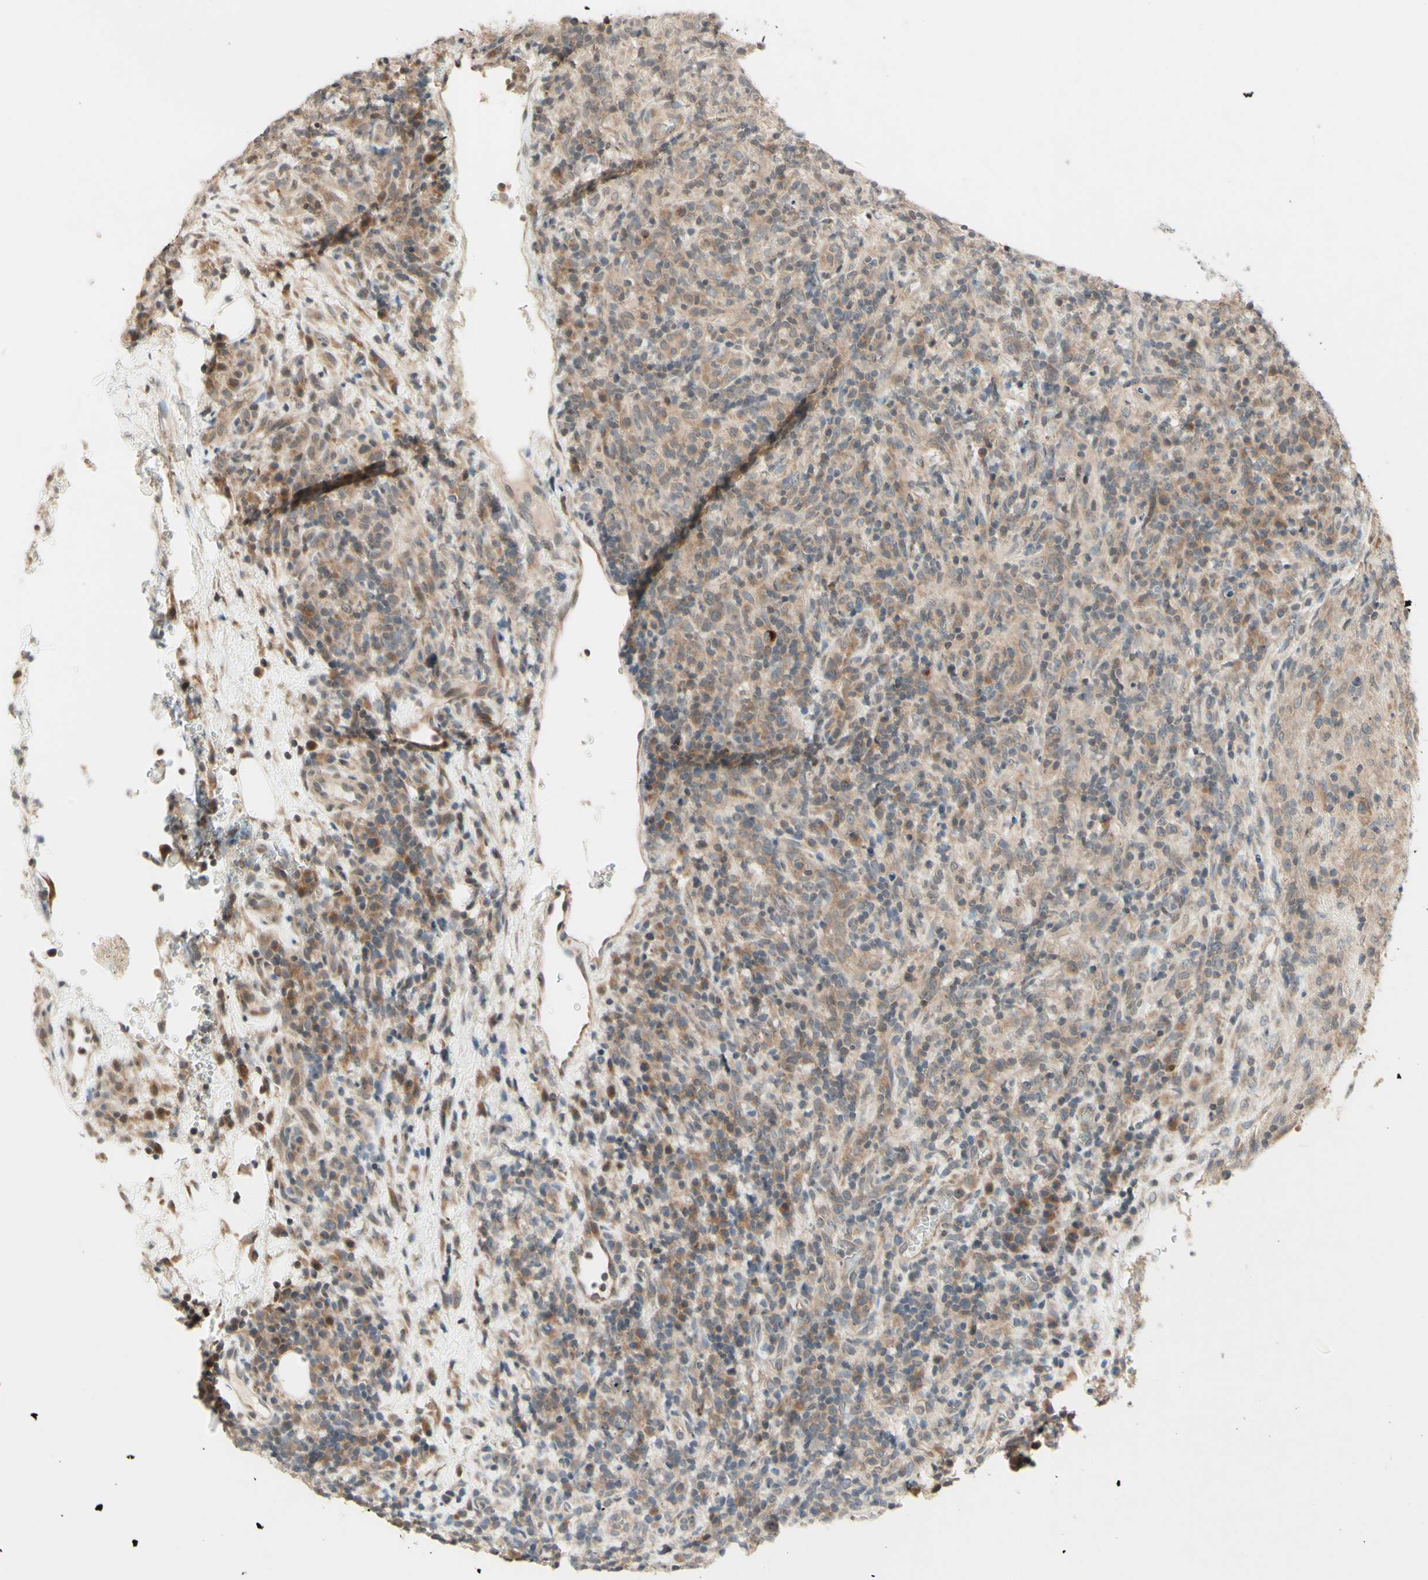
{"staining": {"intensity": "weak", "quantity": "<25%", "location": "cytoplasmic/membranous"}, "tissue": "lymphoma", "cell_type": "Tumor cells", "image_type": "cancer", "snomed": [{"axis": "morphology", "description": "Malignant lymphoma, non-Hodgkin's type, High grade"}, {"axis": "topography", "description": "Lymph node"}], "caption": "Tumor cells are negative for brown protein staining in high-grade malignant lymphoma, non-Hodgkin's type.", "gene": "ZW10", "patient": {"sex": "female", "age": 76}}